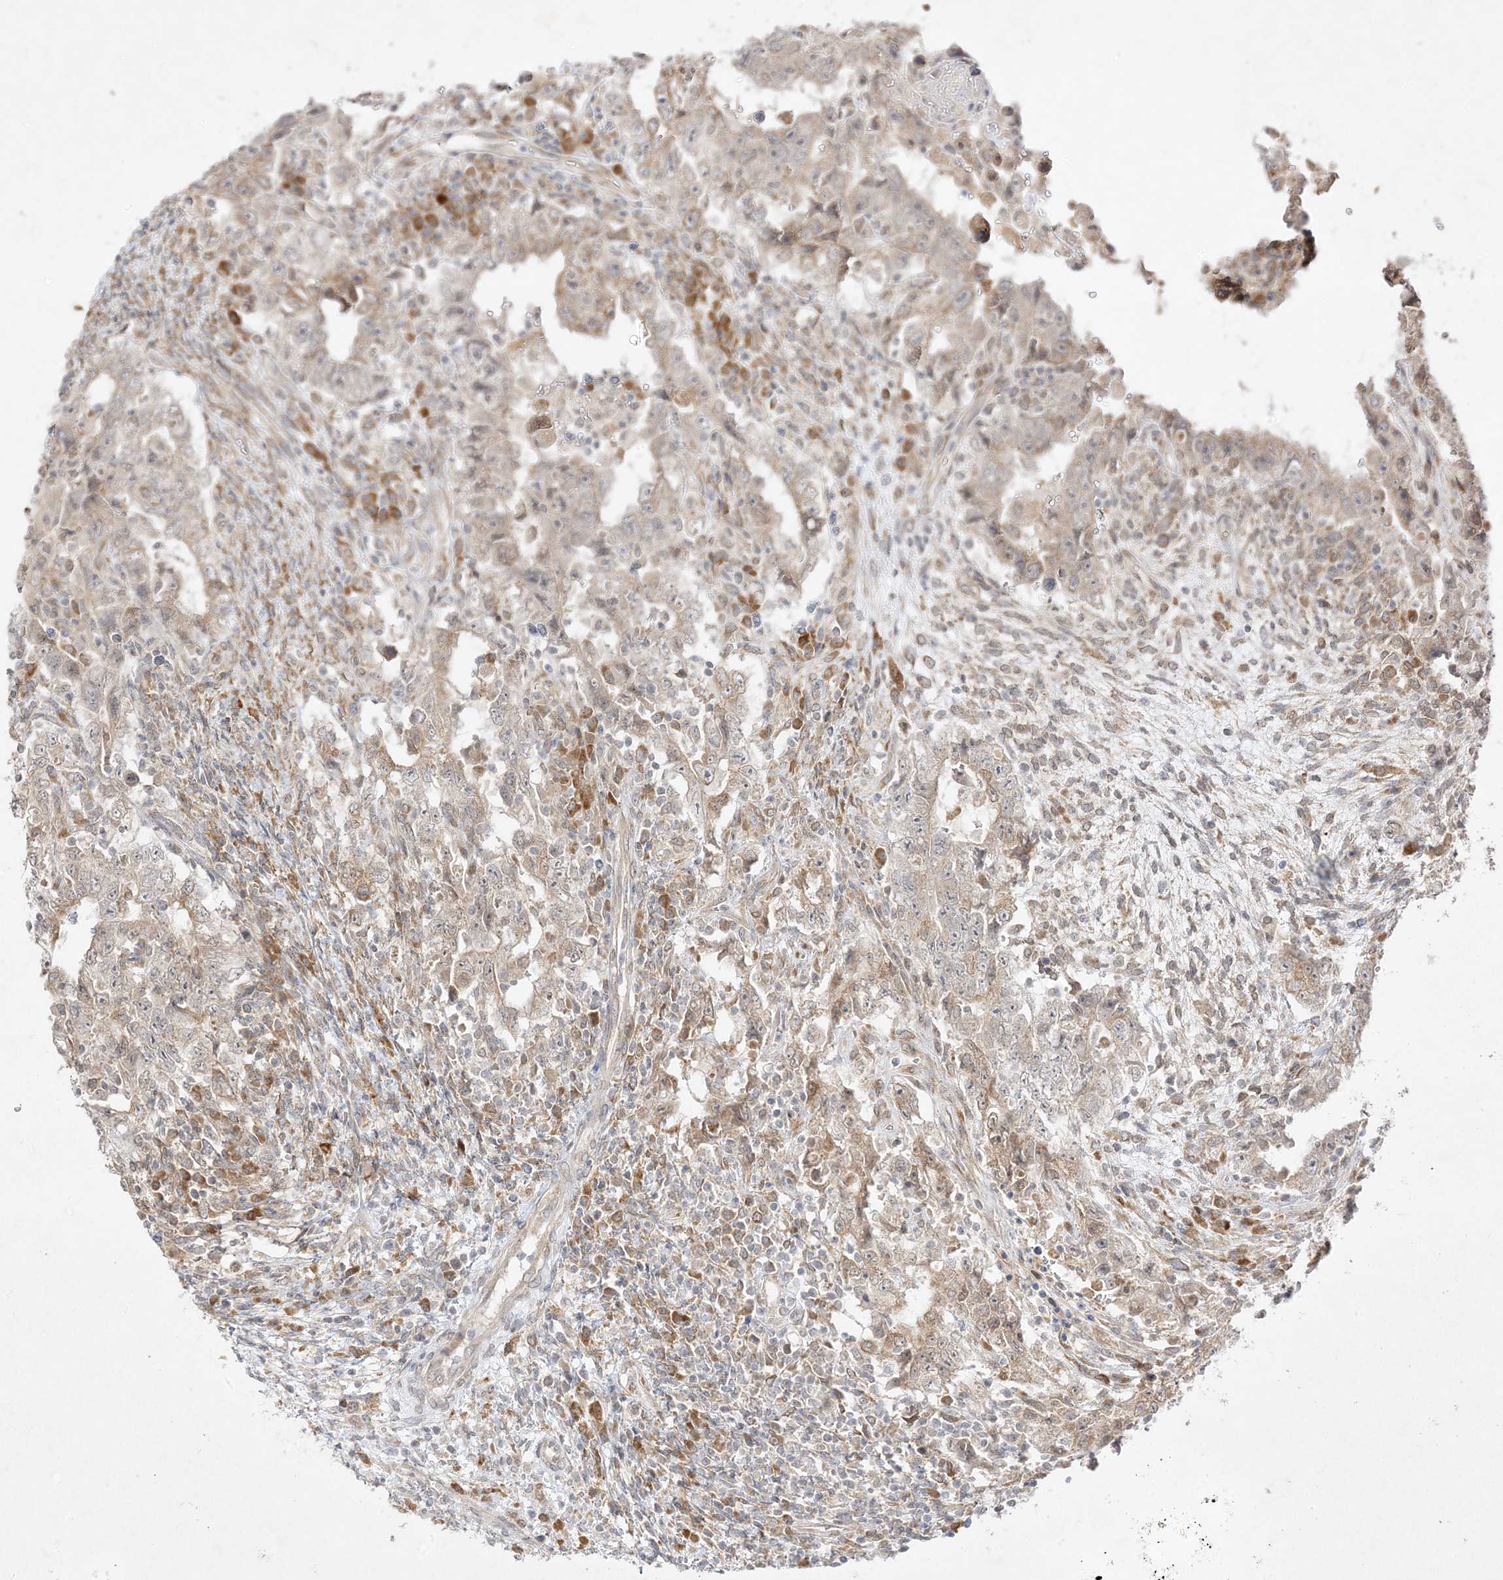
{"staining": {"intensity": "weak", "quantity": "<25%", "location": "cytoplasmic/membranous"}, "tissue": "testis cancer", "cell_type": "Tumor cells", "image_type": "cancer", "snomed": [{"axis": "morphology", "description": "Carcinoma, Embryonal, NOS"}, {"axis": "topography", "description": "Testis"}], "caption": "An image of human embryonal carcinoma (testis) is negative for staining in tumor cells.", "gene": "C2CD2", "patient": {"sex": "male", "age": 26}}